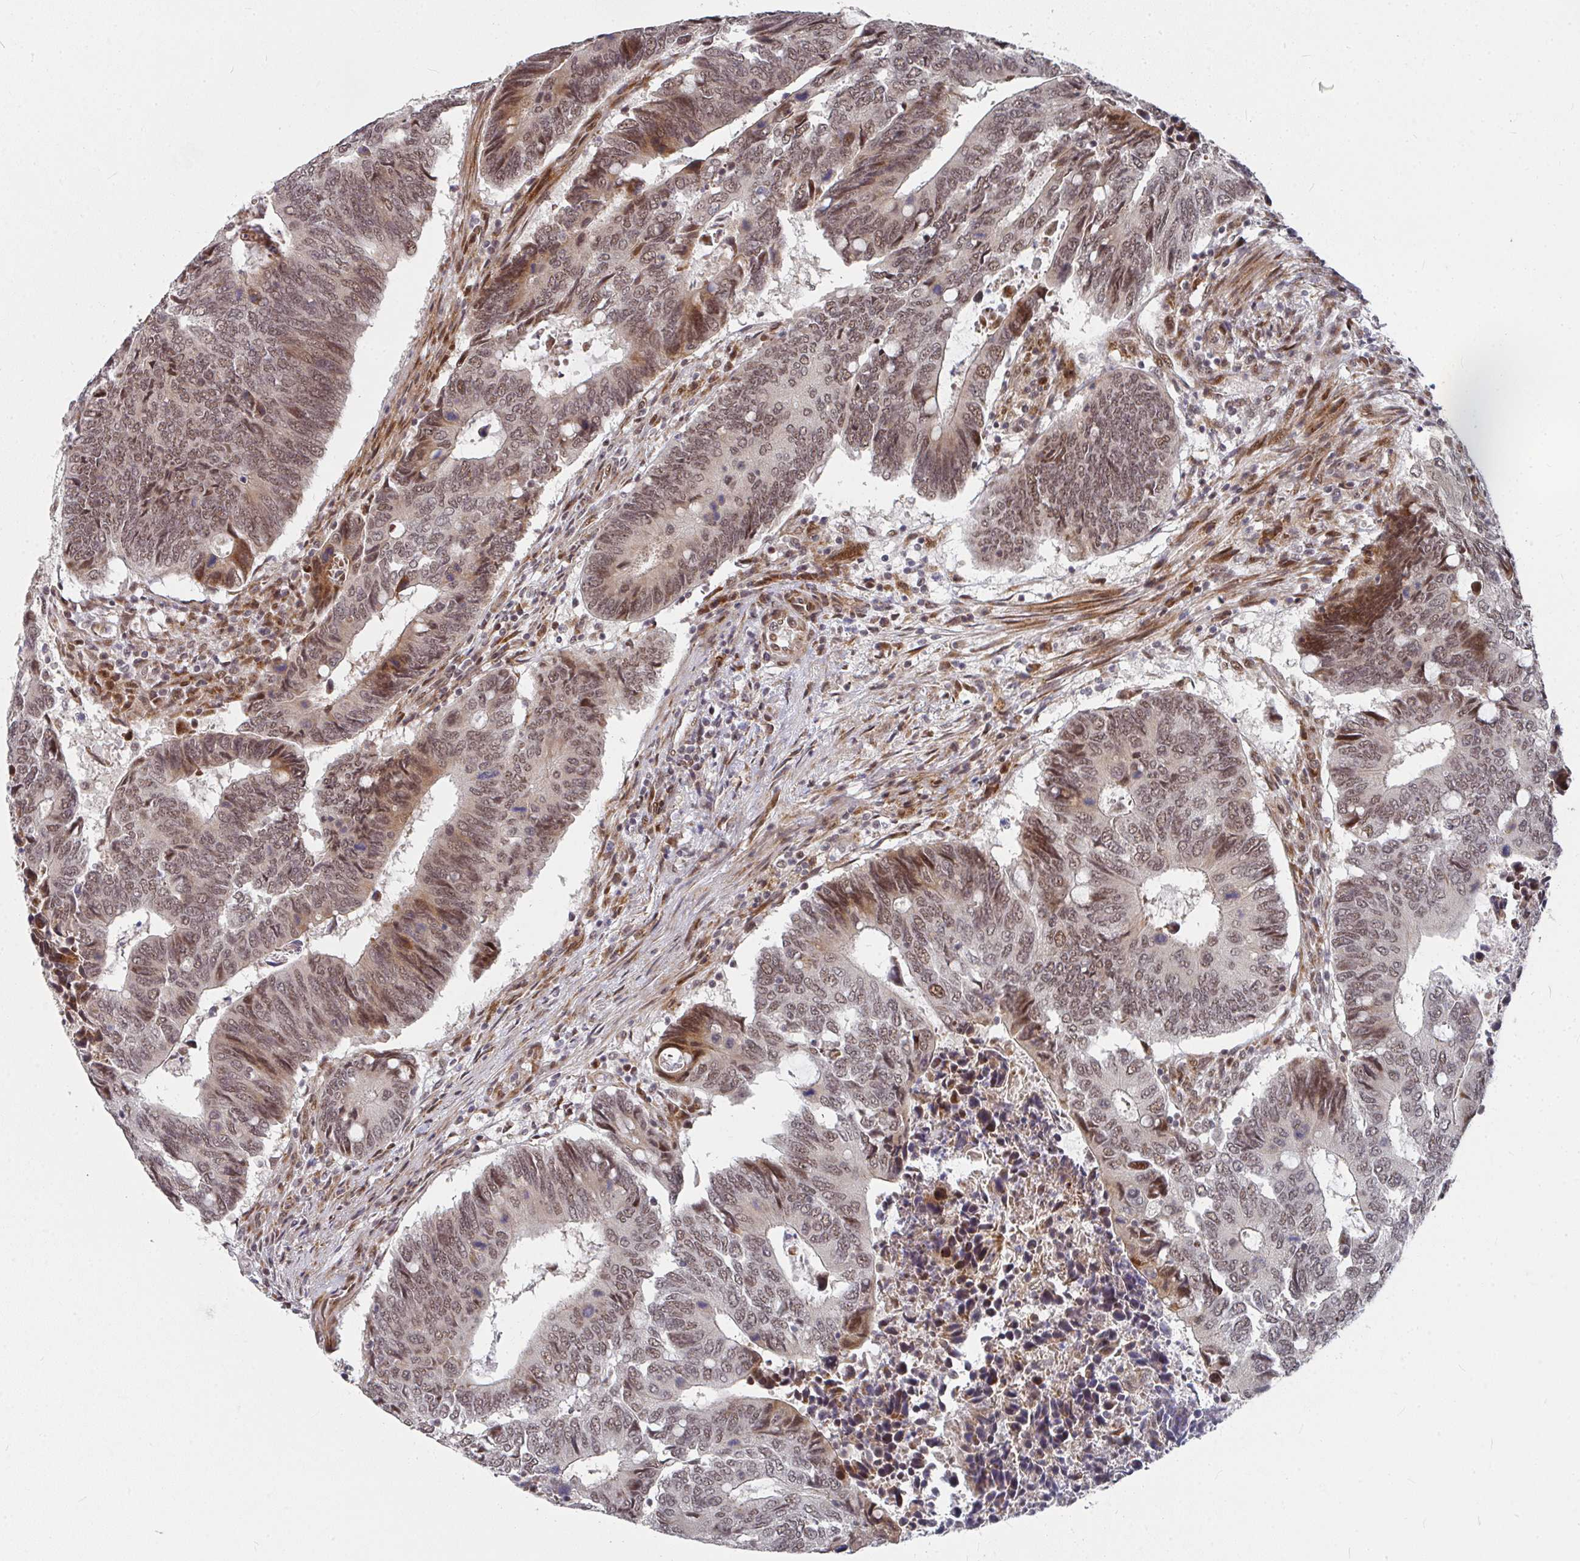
{"staining": {"intensity": "moderate", "quantity": ">75%", "location": "cytoplasmic/membranous,nuclear"}, "tissue": "colorectal cancer", "cell_type": "Tumor cells", "image_type": "cancer", "snomed": [{"axis": "morphology", "description": "Adenocarcinoma, NOS"}, {"axis": "topography", "description": "Colon"}], "caption": "The micrograph reveals staining of colorectal cancer, revealing moderate cytoplasmic/membranous and nuclear protein staining (brown color) within tumor cells. The staining was performed using DAB (3,3'-diaminobenzidine), with brown indicating positive protein expression. Nuclei are stained blue with hematoxylin.", "gene": "RBBP5", "patient": {"sex": "male", "age": 87}}